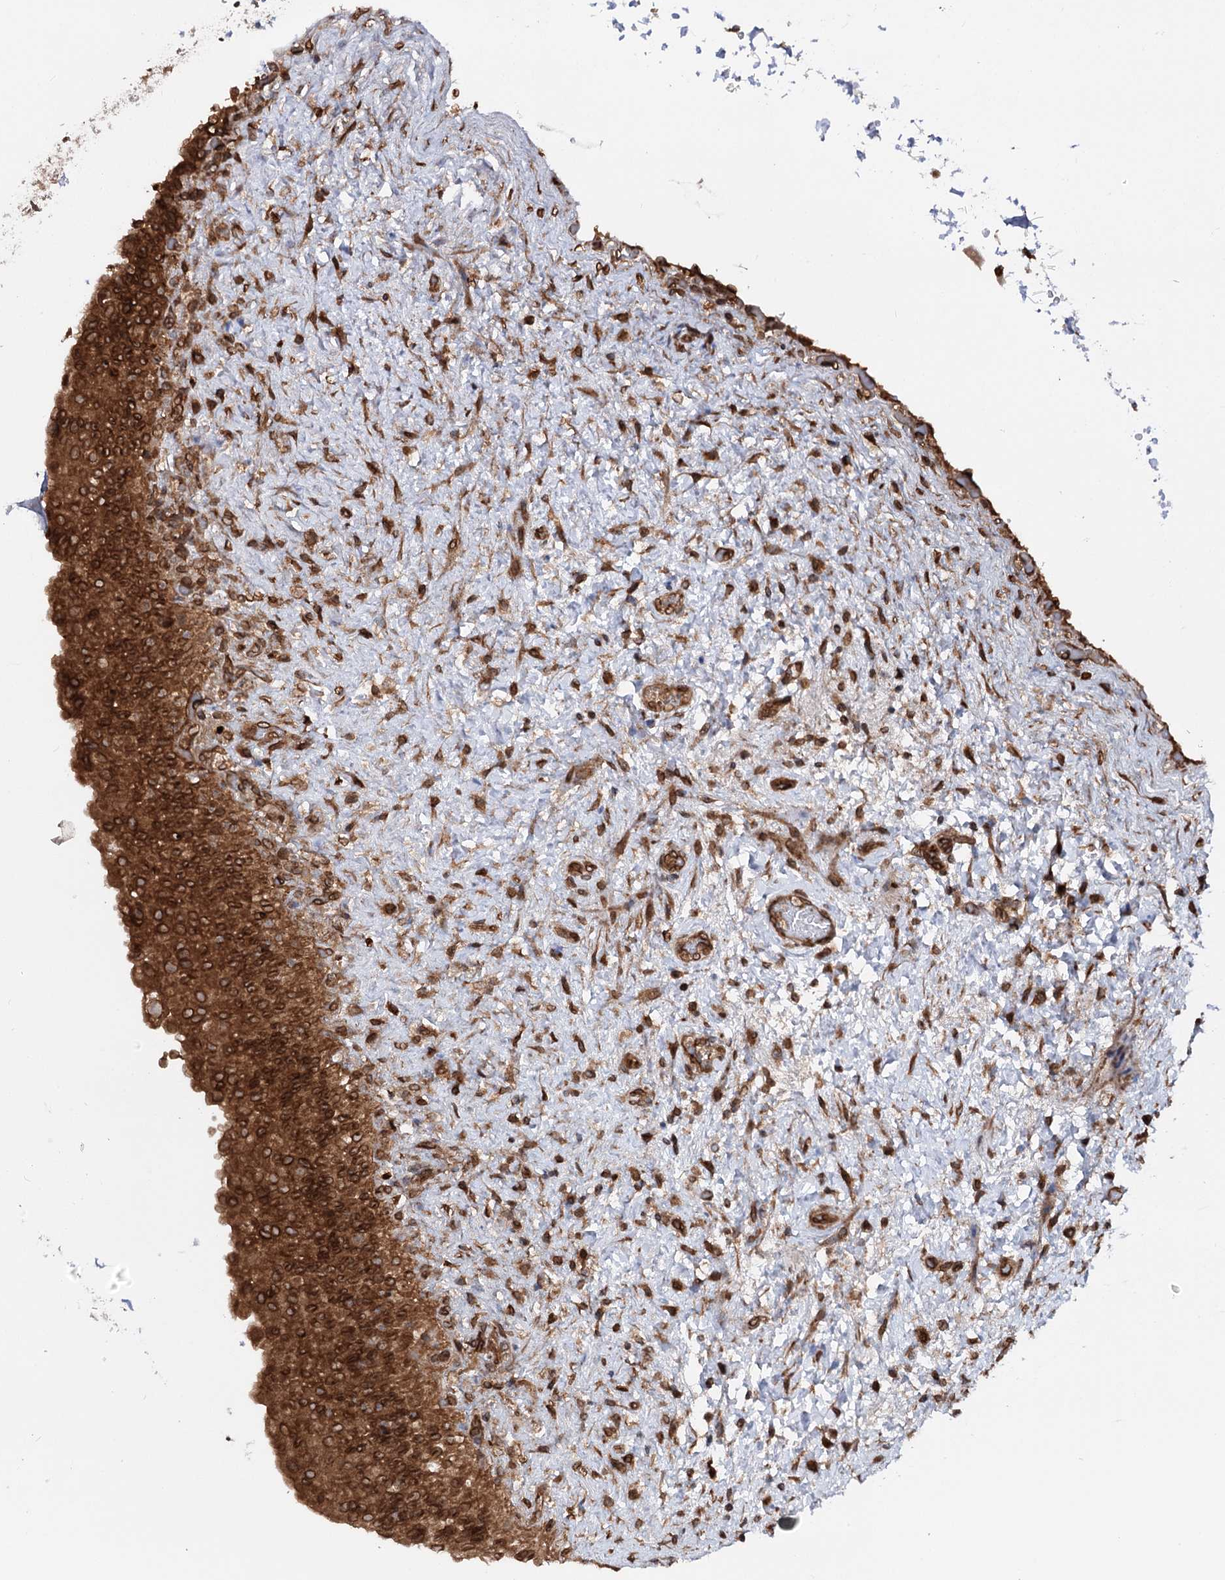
{"staining": {"intensity": "strong", "quantity": ">75%", "location": "cytoplasmic/membranous,nuclear"}, "tissue": "urinary bladder", "cell_type": "Urothelial cells", "image_type": "normal", "snomed": [{"axis": "morphology", "description": "Normal tissue, NOS"}, {"axis": "topography", "description": "Urinary bladder"}], "caption": "High-power microscopy captured an IHC histopathology image of normal urinary bladder, revealing strong cytoplasmic/membranous,nuclear staining in about >75% of urothelial cells. (DAB IHC with brightfield microscopy, high magnification).", "gene": "FGFR1OP2", "patient": {"sex": "female", "age": 27}}